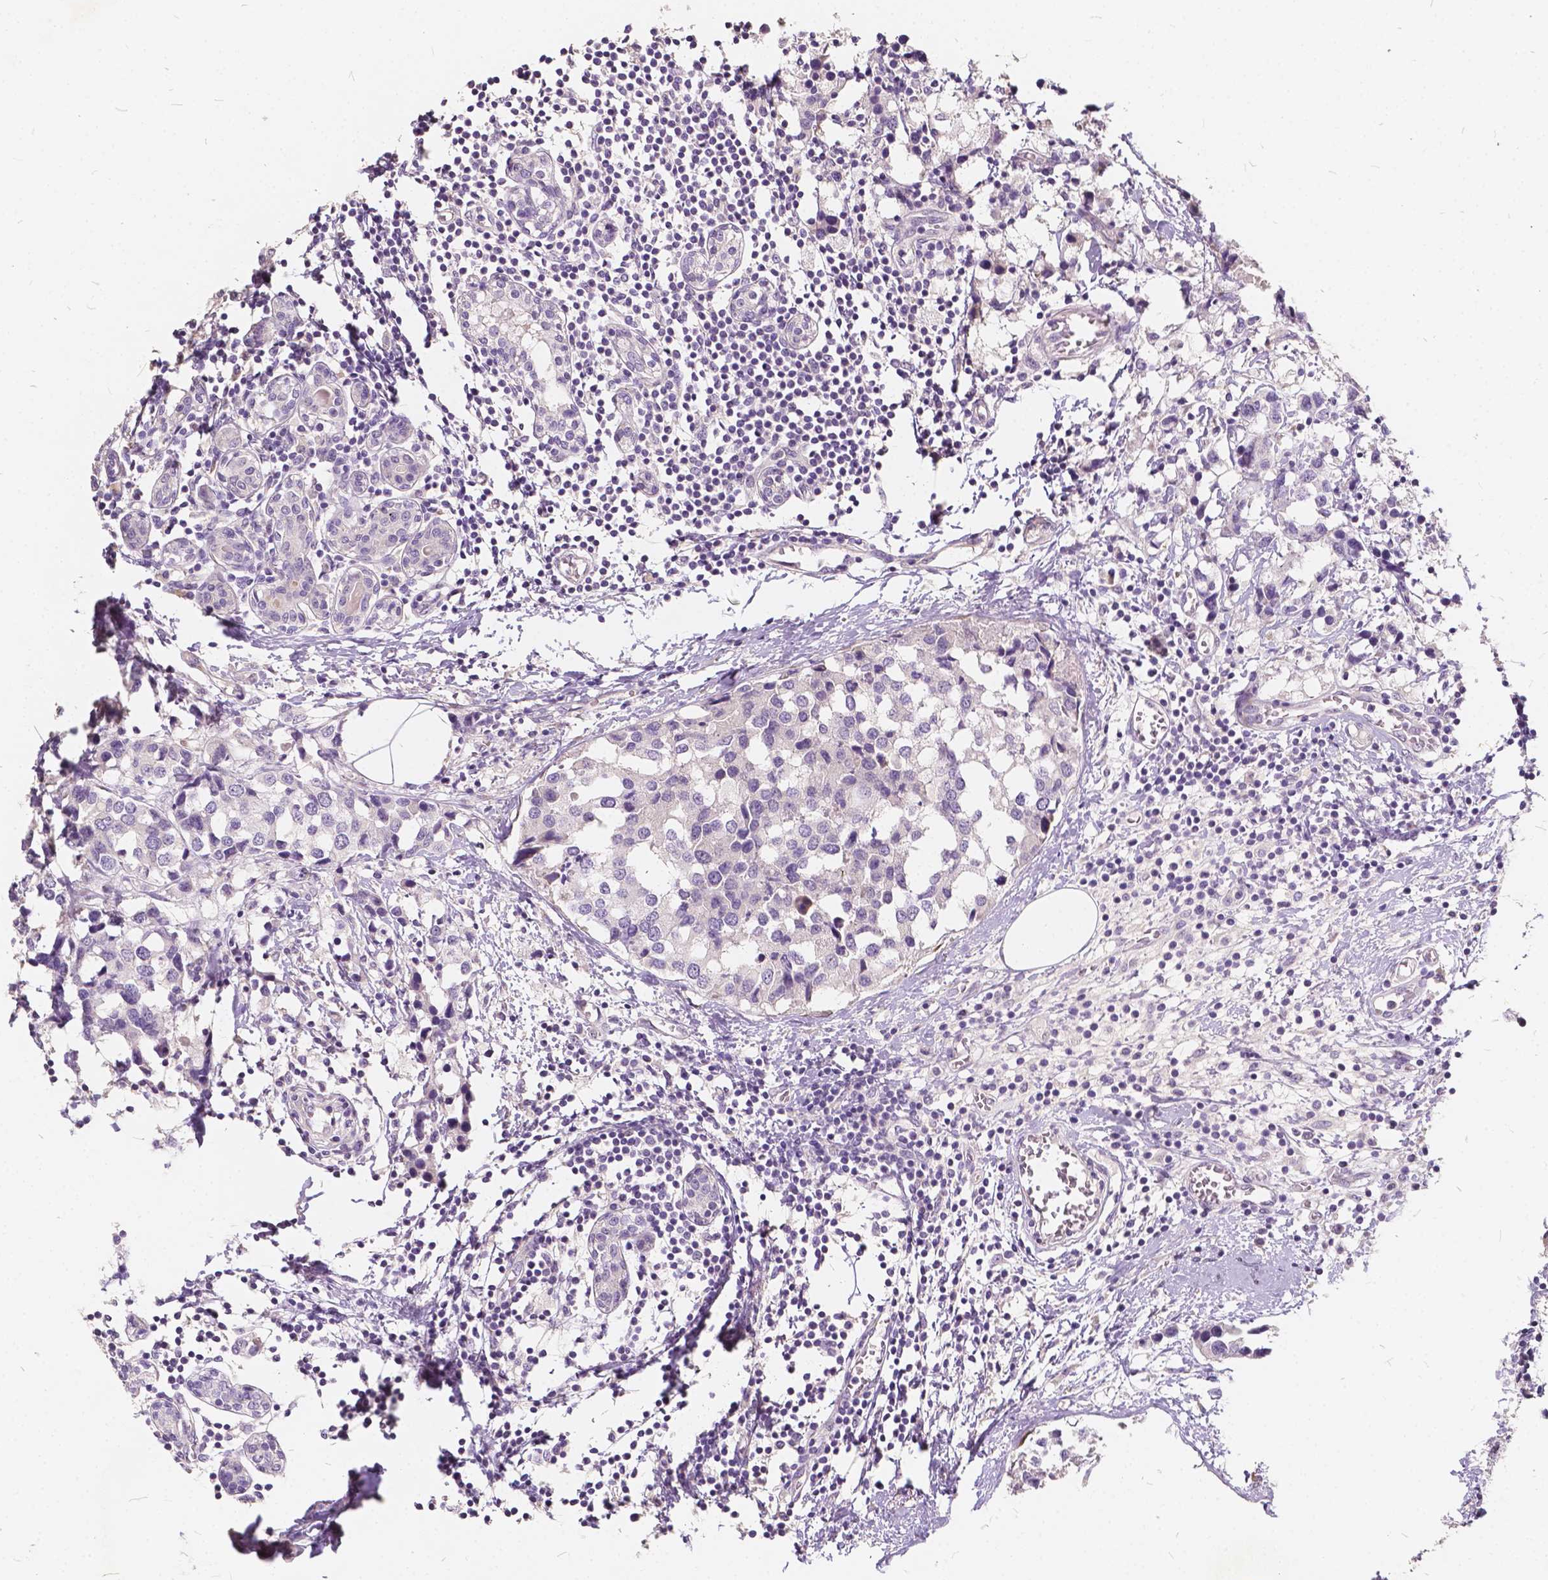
{"staining": {"intensity": "negative", "quantity": "none", "location": "none"}, "tissue": "breast cancer", "cell_type": "Tumor cells", "image_type": "cancer", "snomed": [{"axis": "morphology", "description": "Lobular carcinoma"}, {"axis": "topography", "description": "Breast"}], "caption": "Tumor cells are negative for protein expression in human breast cancer.", "gene": "SLC7A8", "patient": {"sex": "female", "age": 59}}